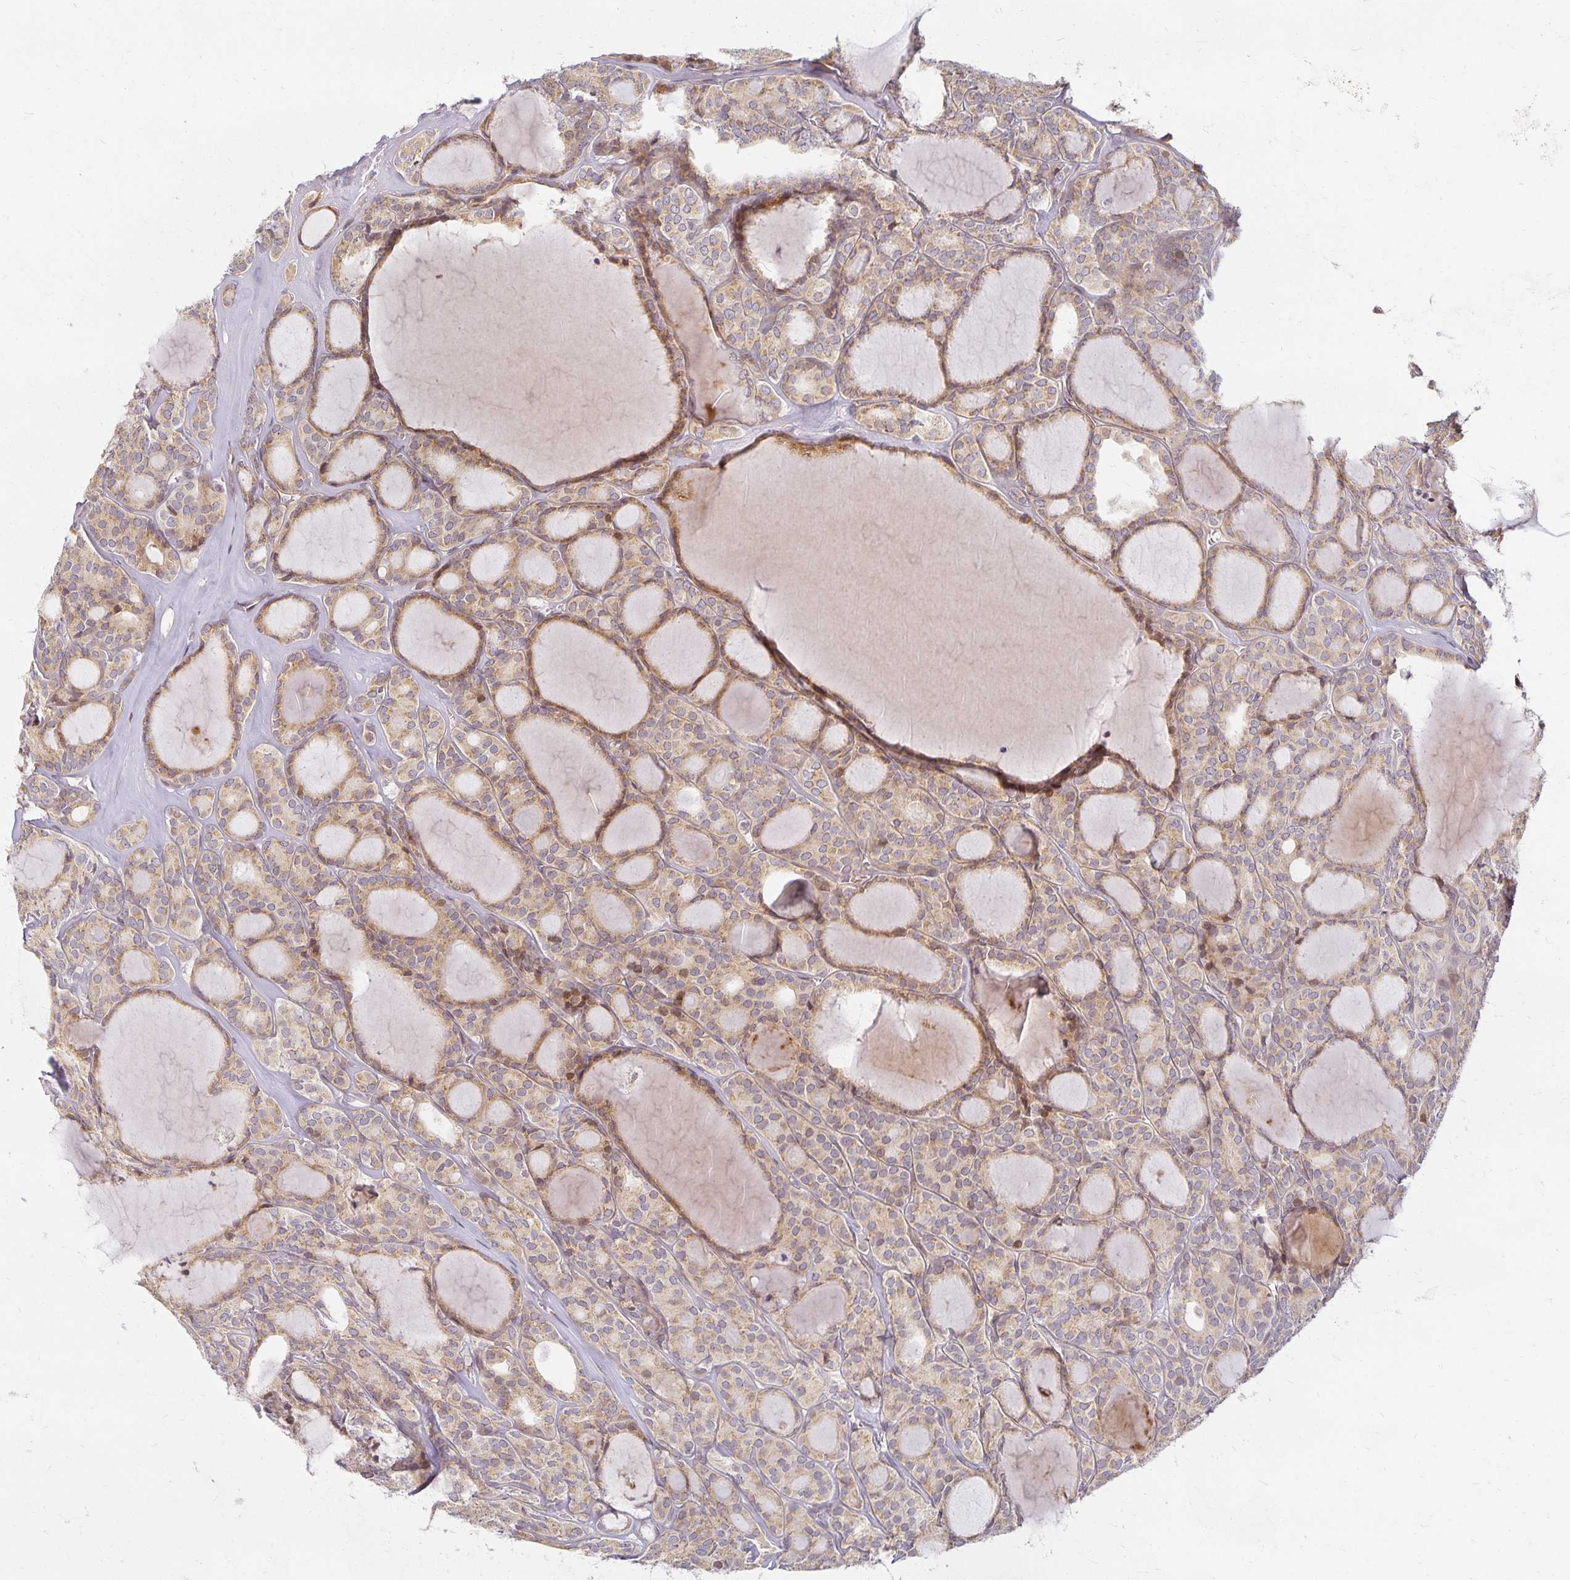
{"staining": {"intensity": "weak", "quantity": "25%-75%", "location": "cytoplasmic/membranous"}, "tissue": "thyroid cancer", "cell_type": "Tumor cells", "image_type": "cancer", "snomed": [{"axis": "morphology", "description": "Follicular adenoma carcinoma, NOS"}, {"axis": "topography", "description": "Thyroid gland"}], "caption": "Immunohistochemistry photomicrograph of human thyroid follicular adenoma carcinoma stained for a protein (brown), which demonstrates low levels of weak cytoplasmic/membranous positivity in about 25%-75% of tumor cells.", "gene": "EHF", "patient": {"sex": "male", "age": 74}}